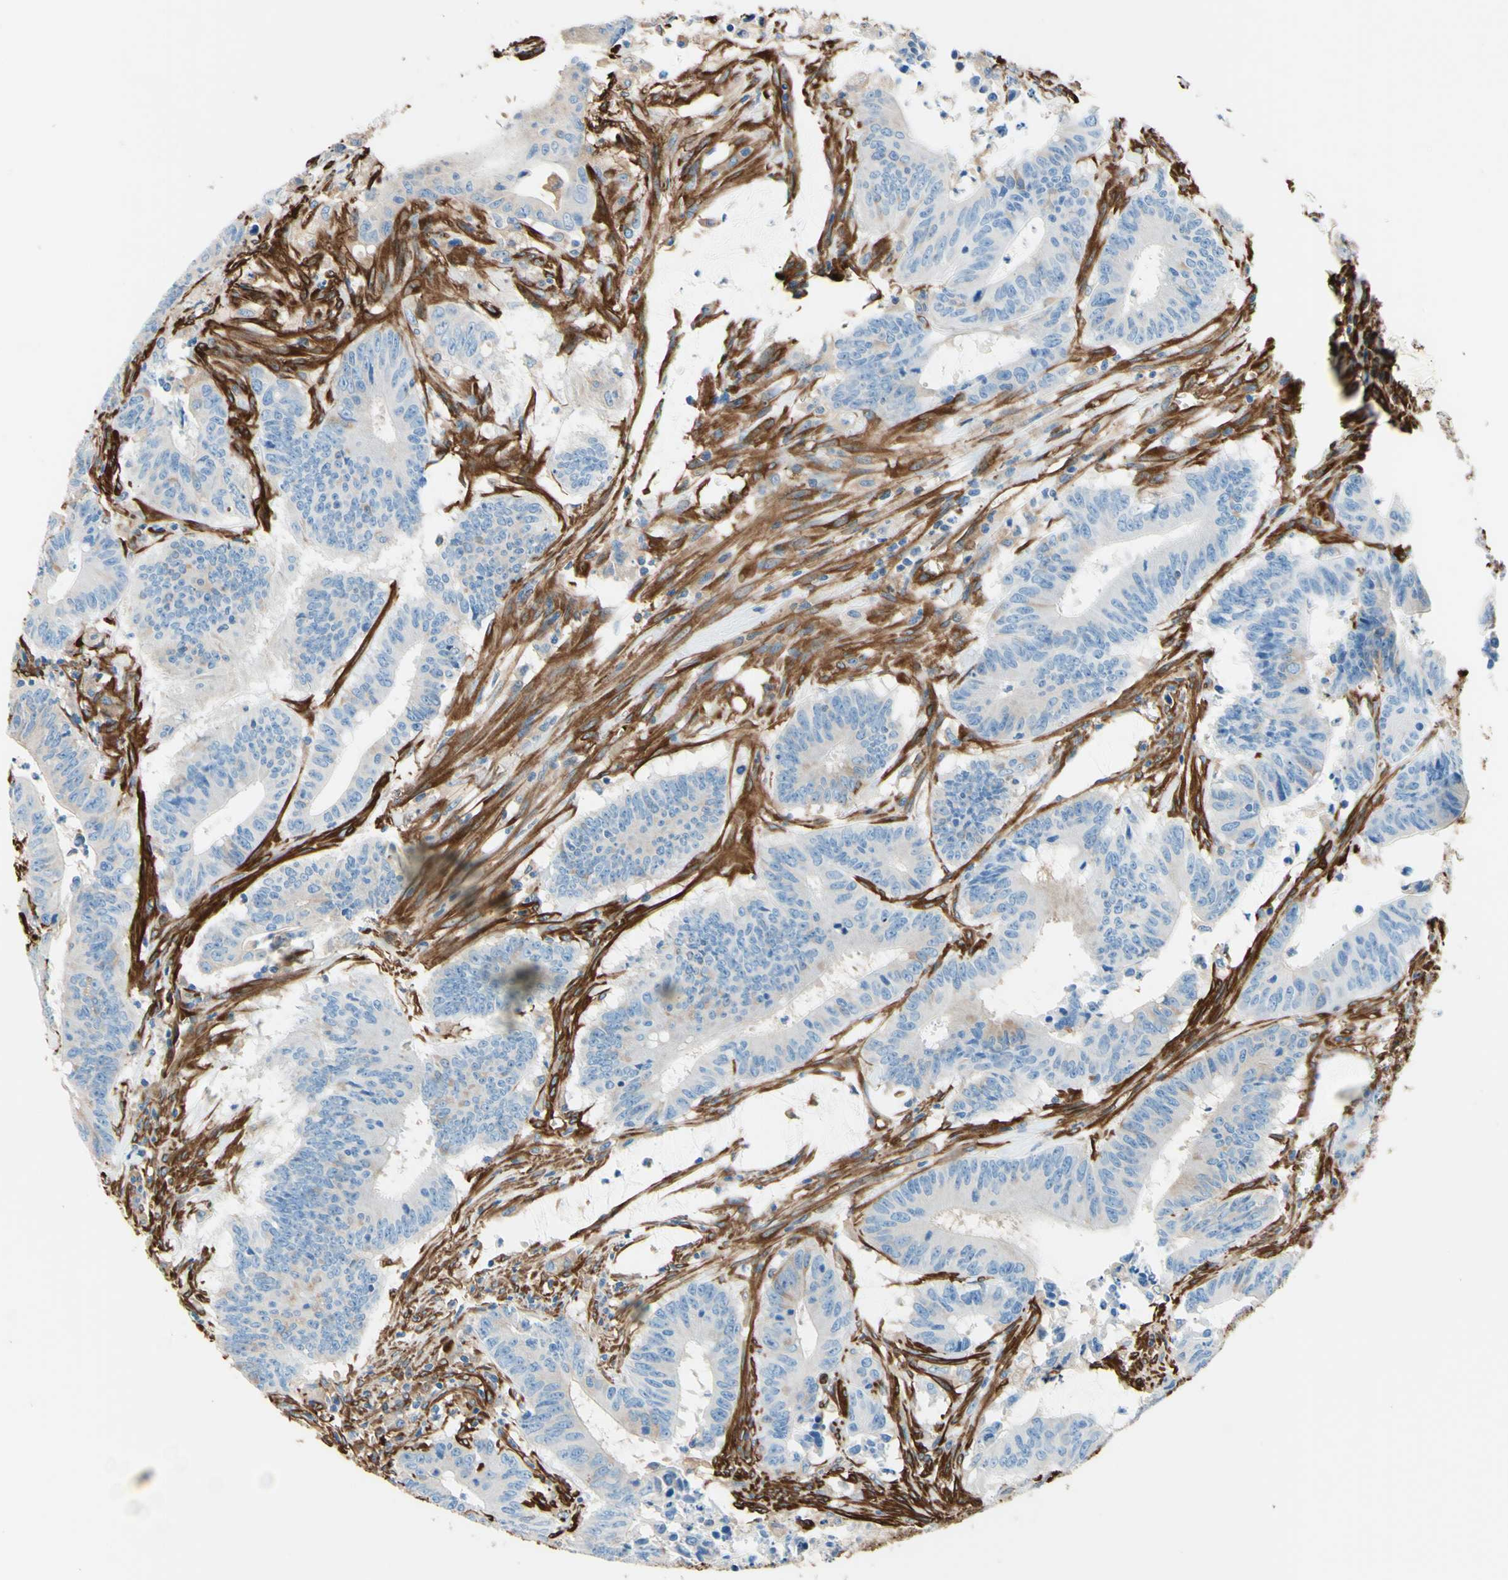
{"staining": {"intensity": "negative", "quantity": "none", "location": "none"}, "tissue": "colorectal cancer", "cell_type": "Tumor cells", "image_type": "cancer", "snomed": [{"axis": "morphology", "description": "Adenocarcinoma, NOS"}, {"axis": "topography", "description": "Colon"}], "caption": "The immunohistochemistry (IHC) photomicrograph has no significant staining in tumor cells of colorectal adenocarcinoma tissue.", "gene": "DPYSL3", "patient": {"sex": "male", "age": 45}}